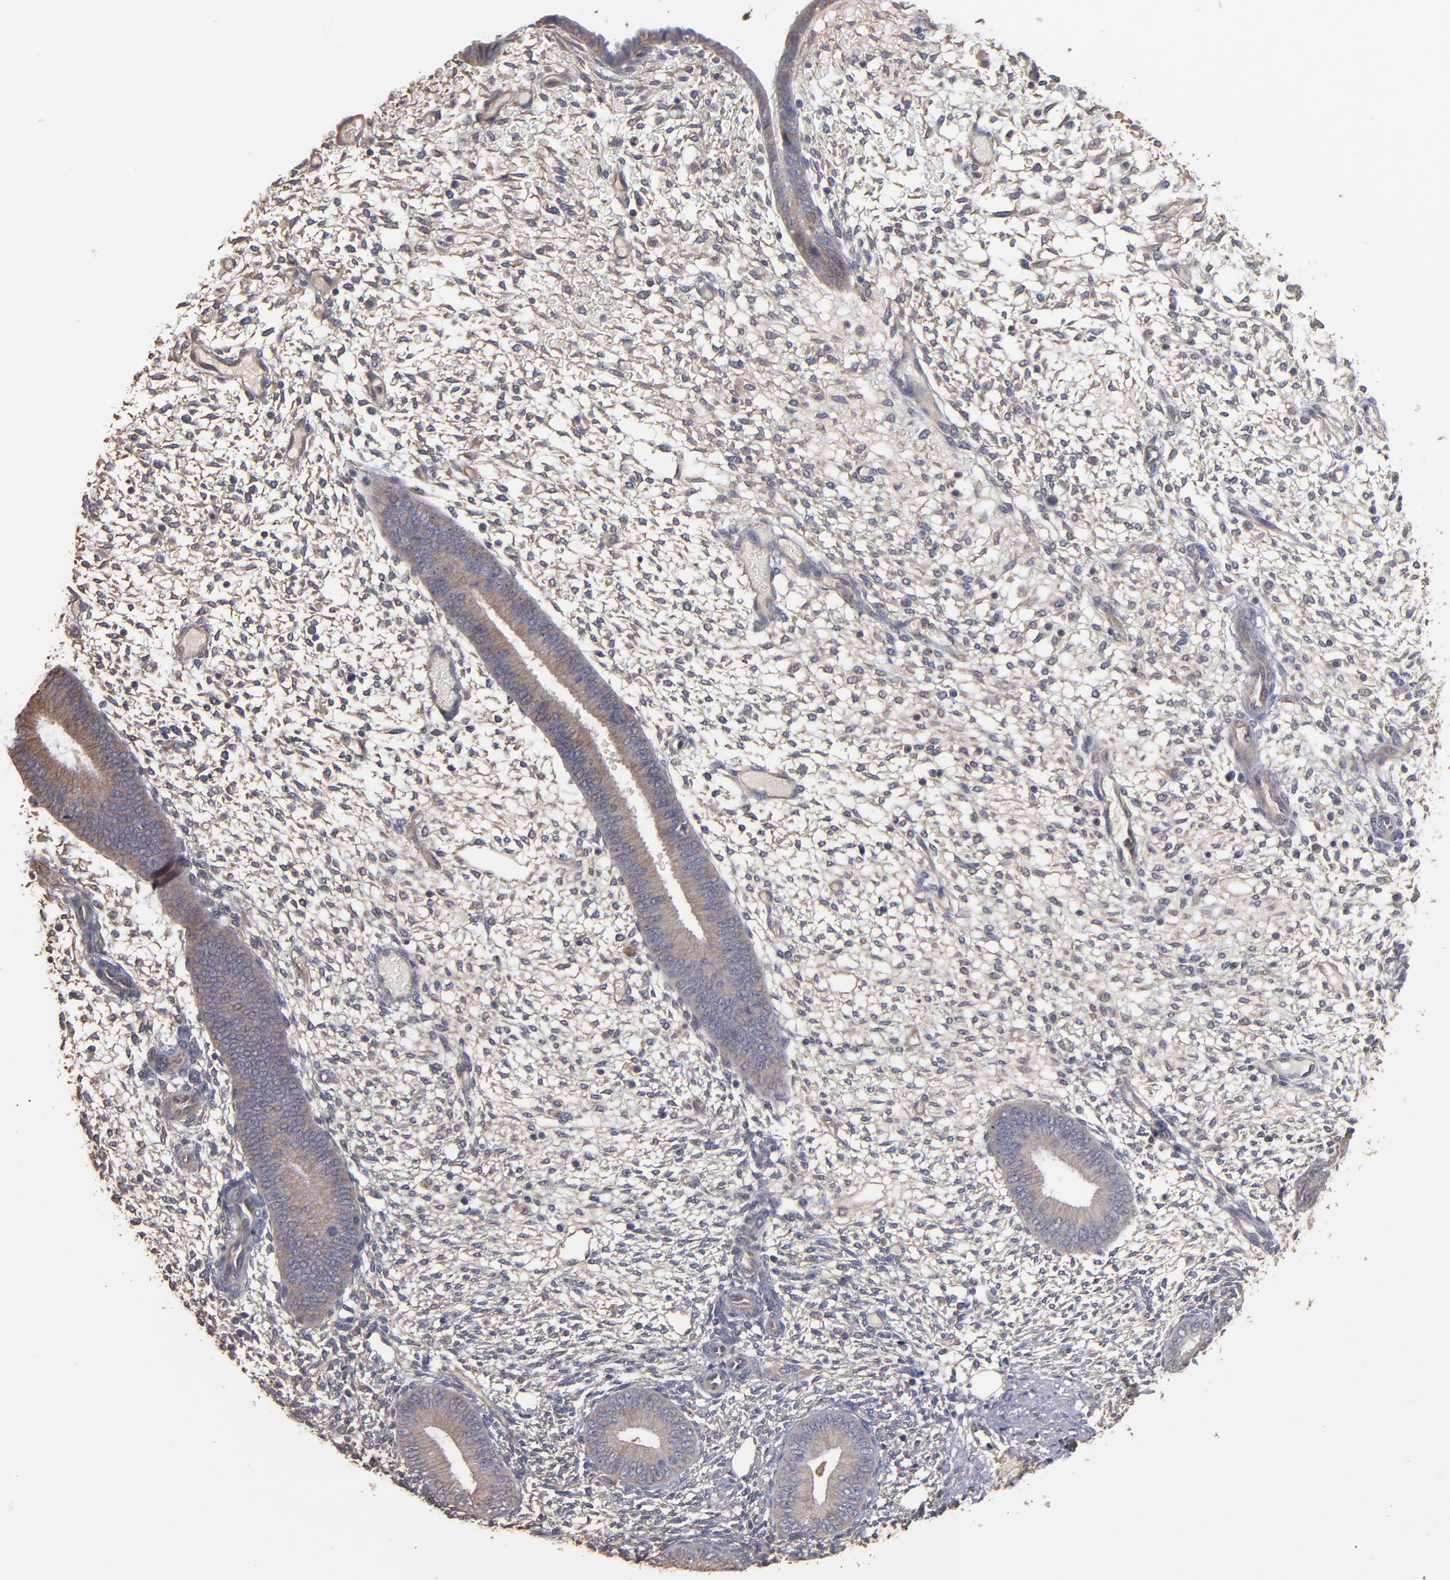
{"staining": {"intensity": "weak", "quantity": ">75%", "location": "cytoplasmic/membranous"}, "tissue": "endometrium", "cell_type": "Cells in endometrial stroma", "image_type": "normal", "snomed": [{"axis": "morphology", "description": "Normal tissue, NOS"}, {"axis": "topography", "description": "Endometrium"}], "caption": "Benign endometrium reveals weak cytoplasmic/membranous staining in approximately >75% of cells in endometrial stroma, visualized by immunohistochemistry. The protein is shown in brown color, while the nuclei are stained blue.", "gene": "DMD", "patient": {"sex": "female", "age": 42}}